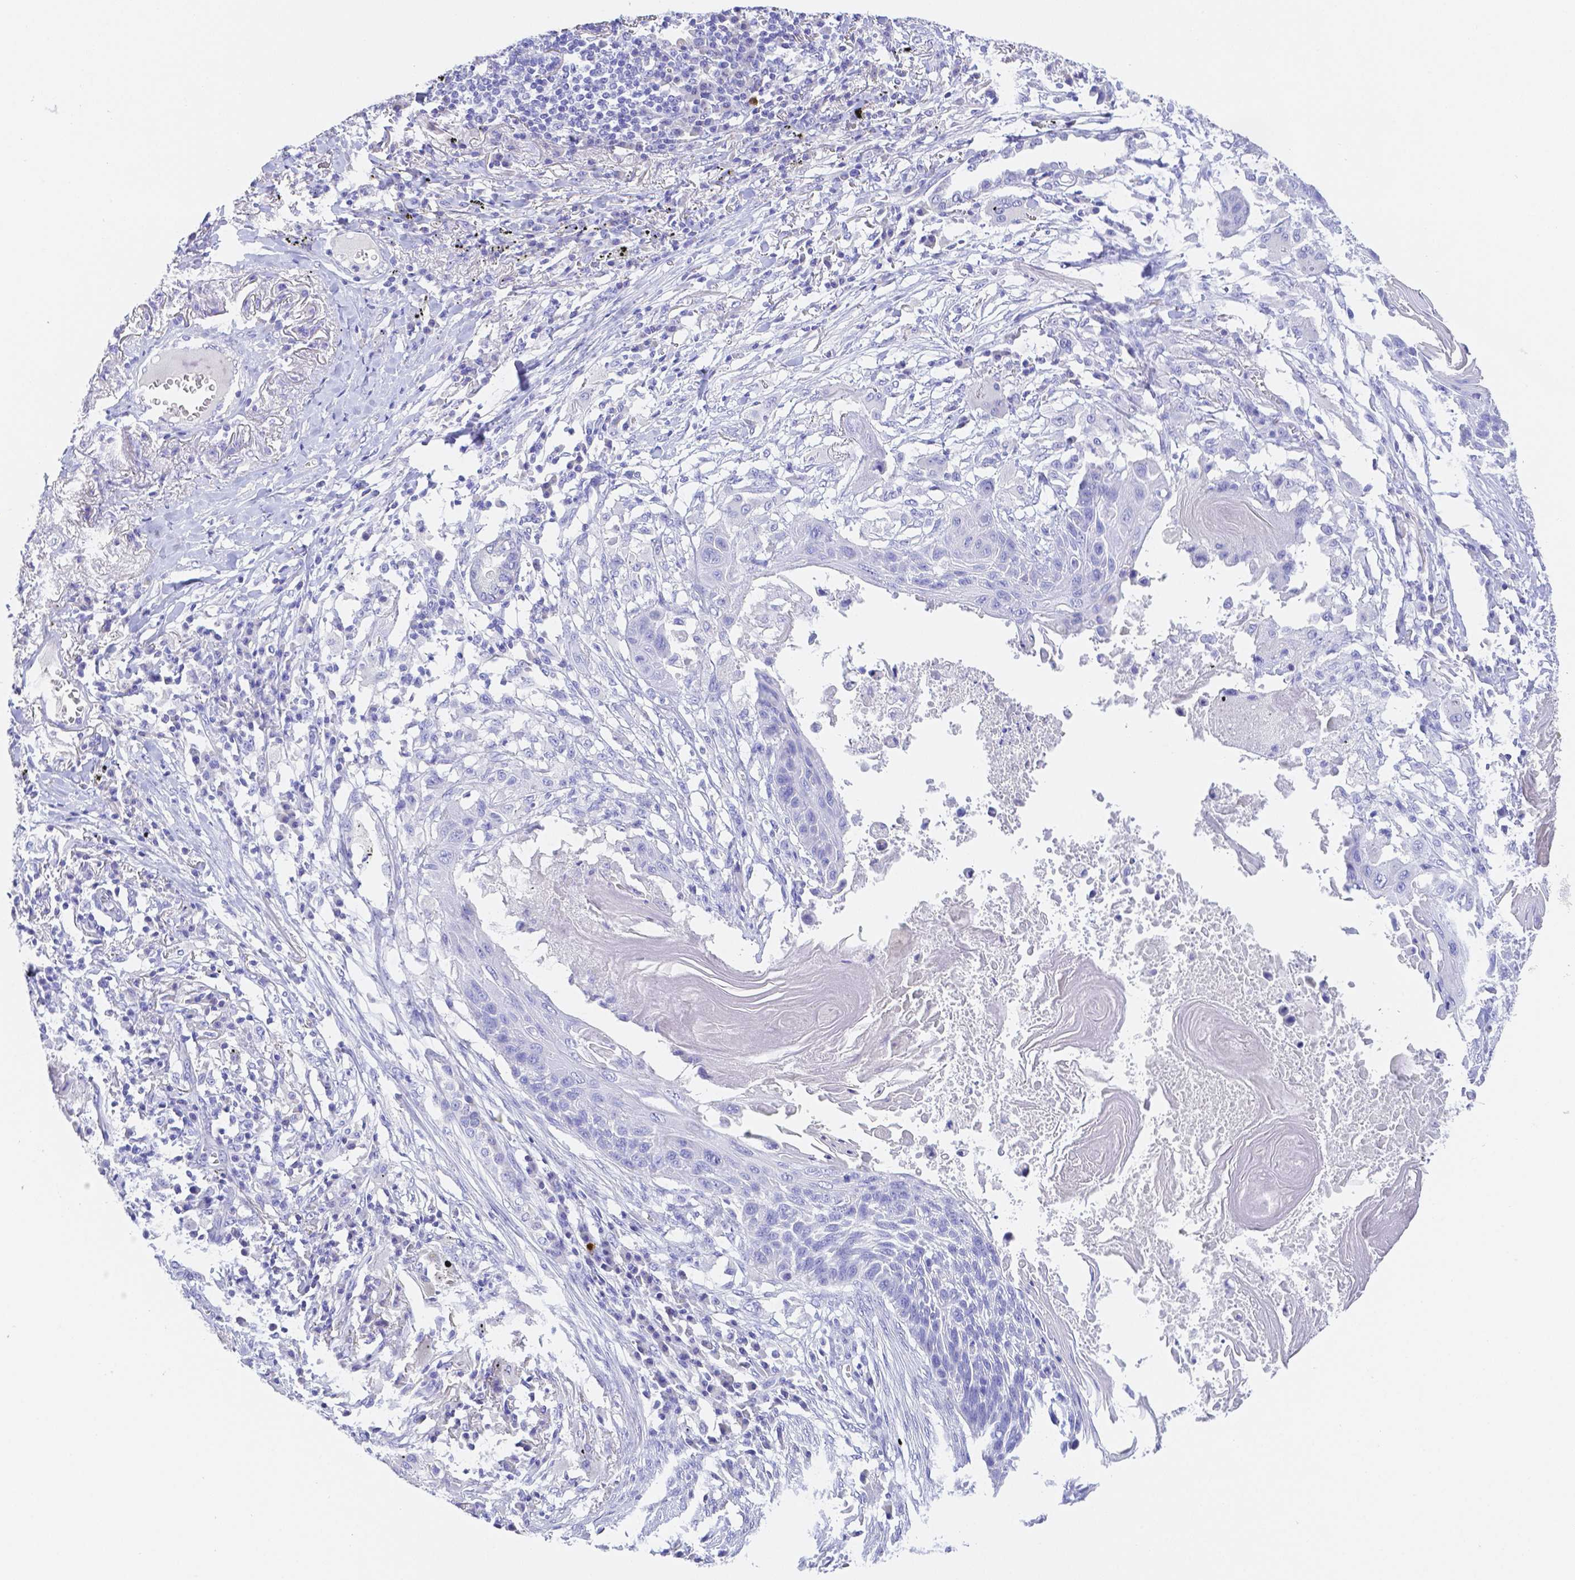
{"staining": {"intensity": "negative", "quantity": "none", "location": "none"}, "tissue": "lung cancer", "cell_type": "Tumor cells", "image_type": "cancer", "snomed": [{"axis": "morphology", "description": "Squamous cell carcinoma, NOS"}, {"axis": "topography", "description": "Lung"}], "caption": "This is a histopathology image of immunohistochemistry (IHC) staining of lung squamous cell carcinoma, which shows no positivity in tumor cells.", "gene": "ZG16B", "patient": {"sex": "male", "age": 78}}